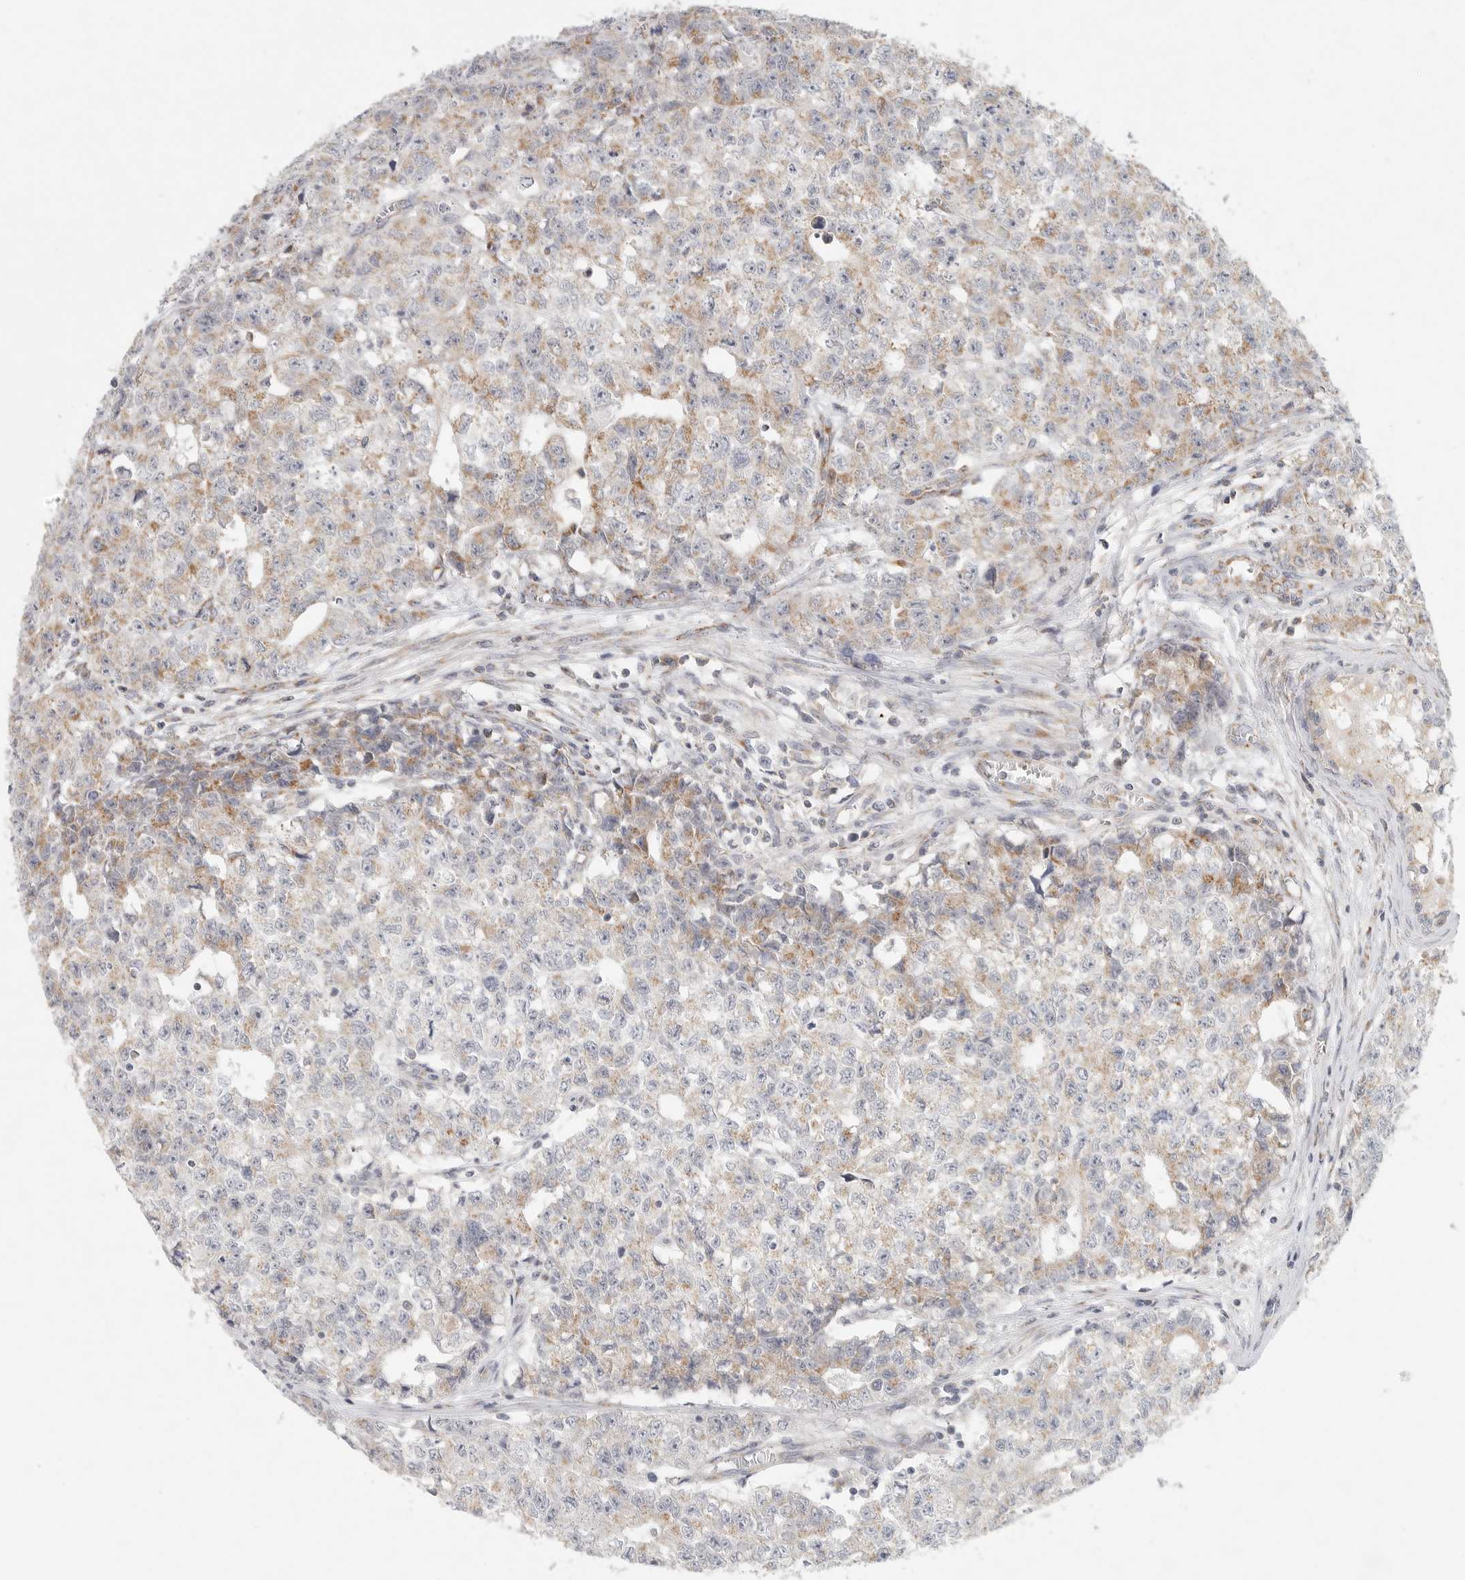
{"staining": {"intensity": "weak", "quantity": "25%-75%", "location": "cytoplasmic/membranous"}, "tissue": "testis cancer", "cell_type": "Tumor cells", "image_type": "cancer", "snomed": [{"axis": "morphology", "description": "Carcinoma, Embryonal, NOS"}, {"axis": "topography", "description": "Testis"}], "caption": "Immunohistochemical staining of human embryonal carcinoma (testis) reveals weak cytoplasmic/membranous protein staining in approximately 25%-75% of tumor cells.", "gene": "SLC25A26", "patient": {"sex": "male", "age": 28}}